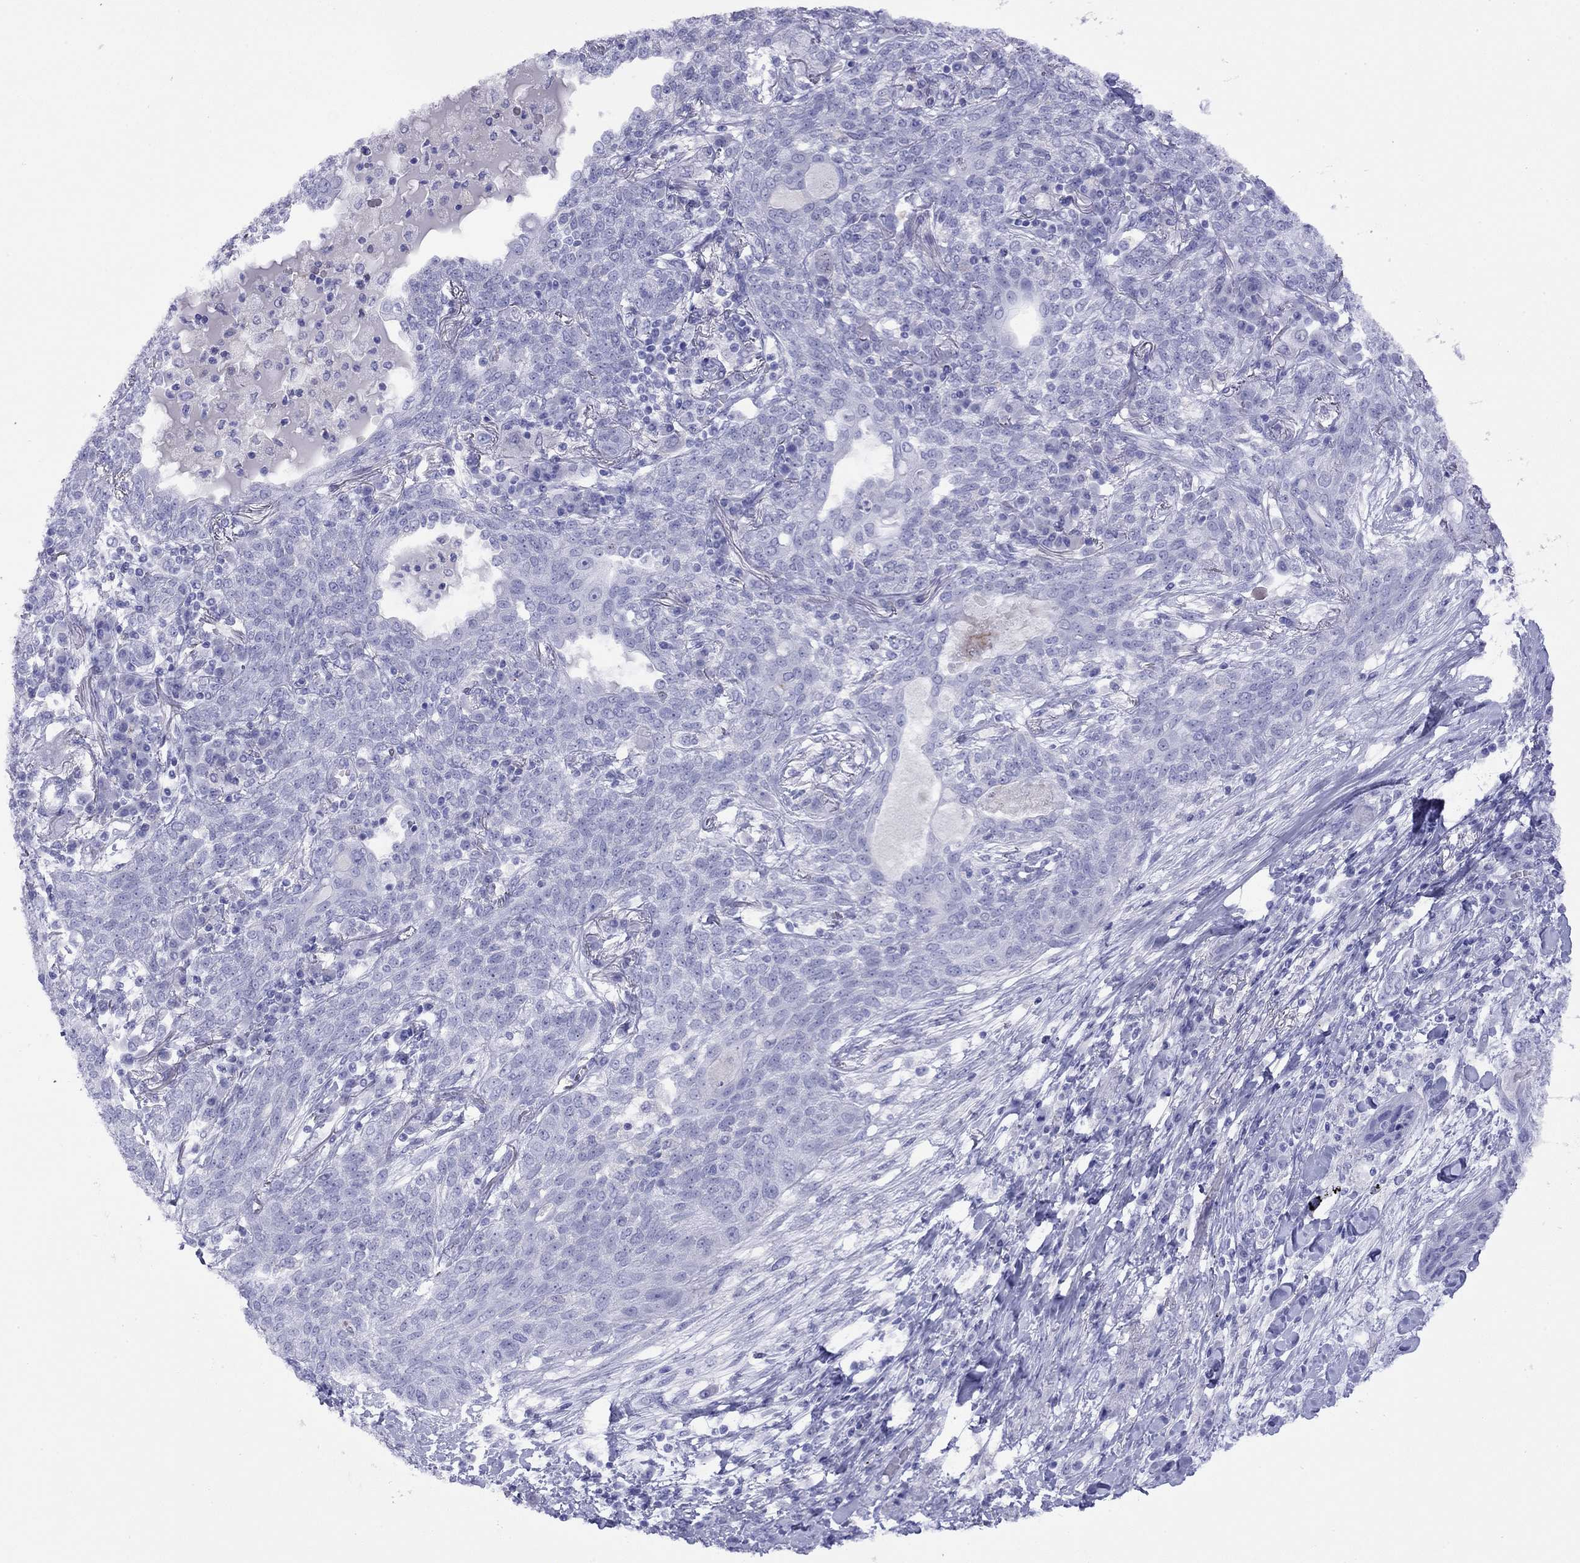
{"staining": {"intensity": "negative", "quantity": "none", "location": "none"}, "tissue": "lung cancer", "cell_type": "Tumor cells", "image_type": "cancer", "snomed": [{"axis": "morphology", "description": "Squamous cell carcinoma, NOS"}, {"axis": "topography", "description": "Lung"}], "caption": "IHC histopathology image of neoplastic tissue: human squamous cell carcinoma (lung) stained with DAB (3,3'-diaminobenzidine) exhibits no significant protein positivity in tumor cells. (Brightfield microscopy of DAB (3,3'-diaminobenzidine) immunohistochemistry (IHC) at high magnification).", "gene": "SLC30A8", "patient": {"sex": "female", "age": 70}}